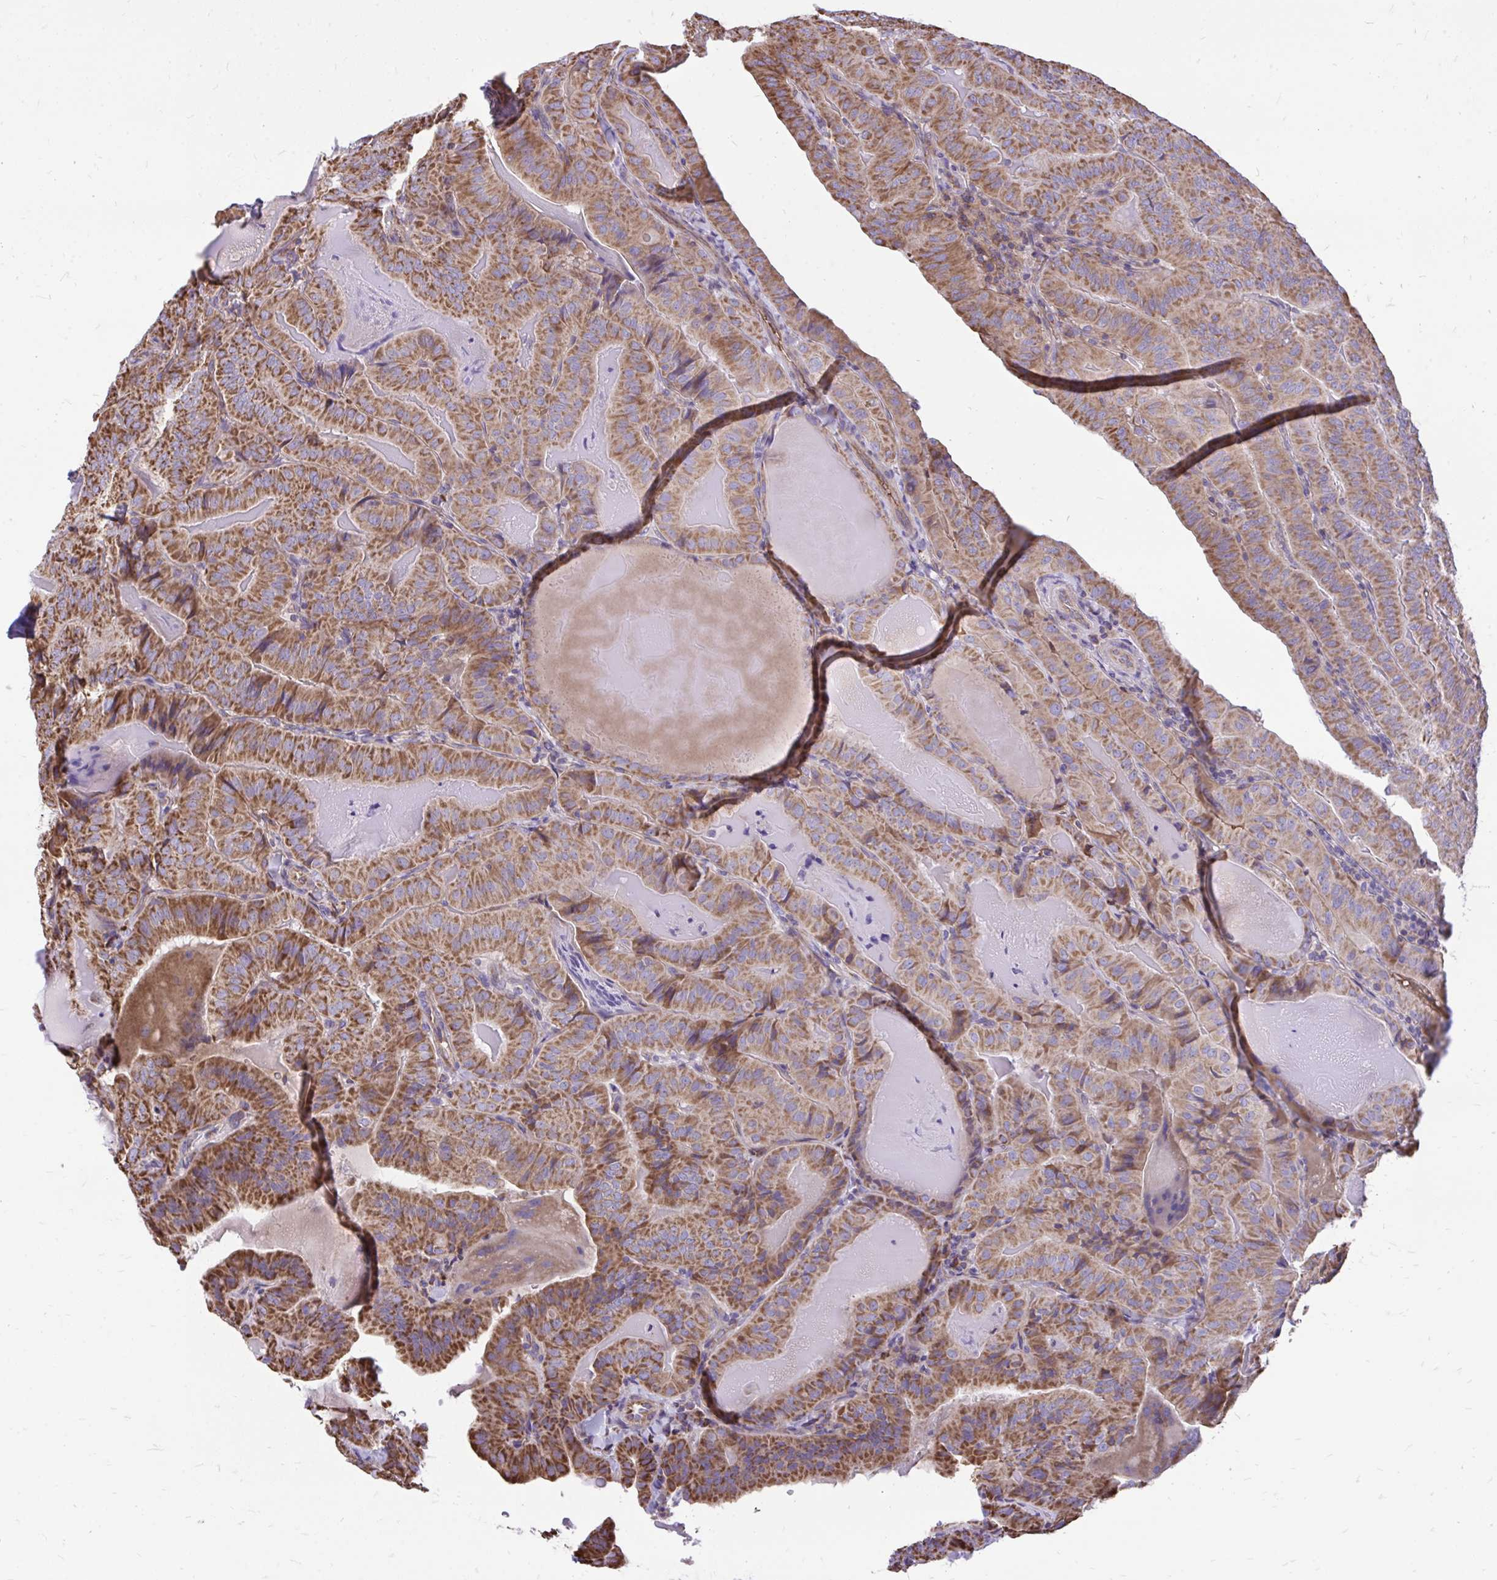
{"staining": {"intensity": "moderate", "quantity": ">75%", "location": "cytoplasmic/membranous"}, "tissue": "thyroid cancer", "cell_type": "Tumor cells", "image_type": "cancer", "snomed": [{"axis": "morphology", "description": "Papillary adenocarcinoma, NOS"}, {"axis": "topography", "description": "Thyroid gland"}], "caption": "Thyroid cancer (papillary adenocarcinoma) stained with a protein marker displays moderate staining in tumor cells.", "gene": "ATP13A2", "patient": {"sex": "female", "age": 68}}